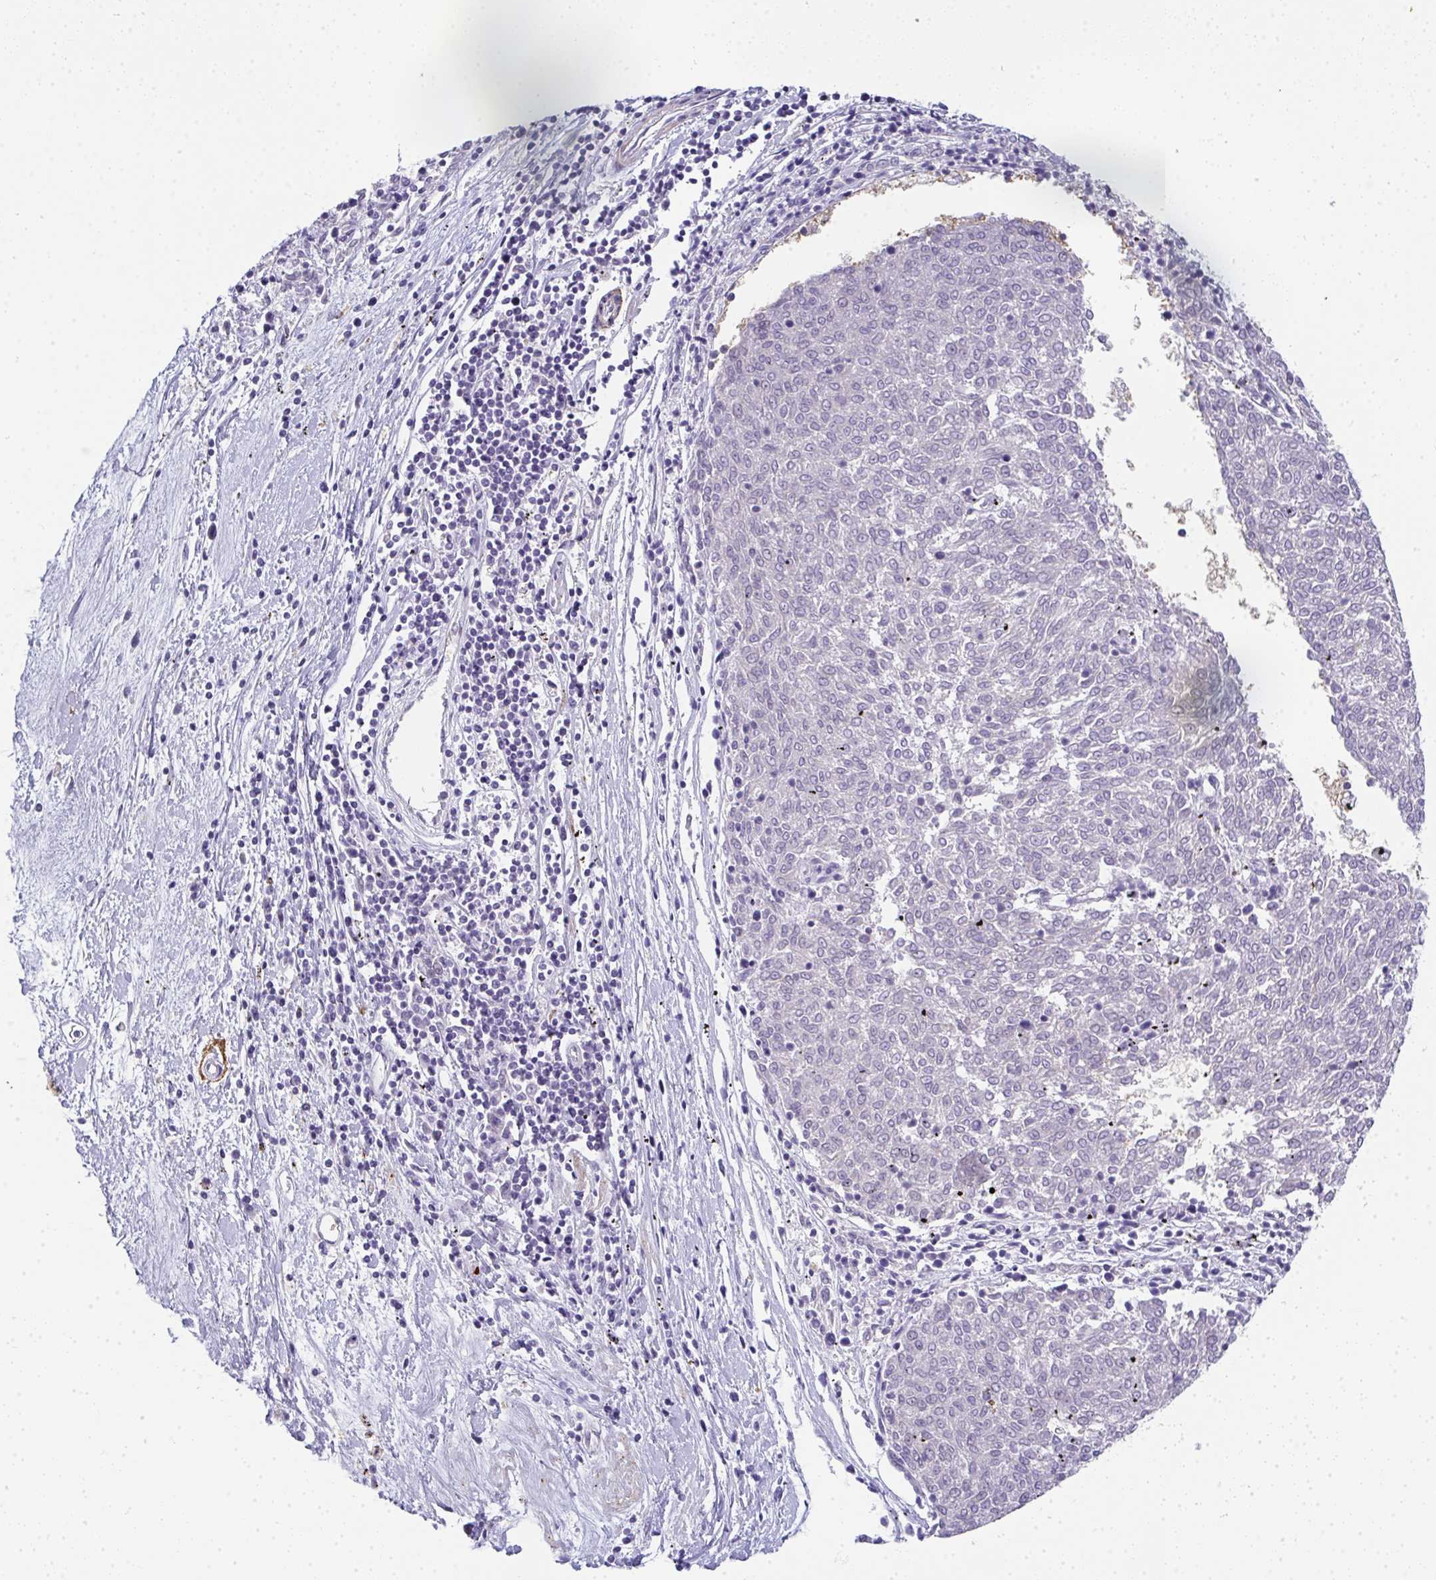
{"staining": {"intensity": "negative", "quantity": "none", "location": "none"}, "tissue": "melanoma", "cell_type": "Tumor cells", "image_type": "cancer", "snomed": [{"axis": "morphology", "description": "Malignant melanoma, NOS"}, {"axis": "topography", "description": "Skin"}], "caption": "Tumor cells are negative for protein expression in human melanoma. (Stains: DAB immunohistochemistry (IHC) with hematoxylin counter stain, Microscopy: brightfield microscopy at high magnification).", "gene": "TNMD", "patient": {"sex": "female", "age": 72}}